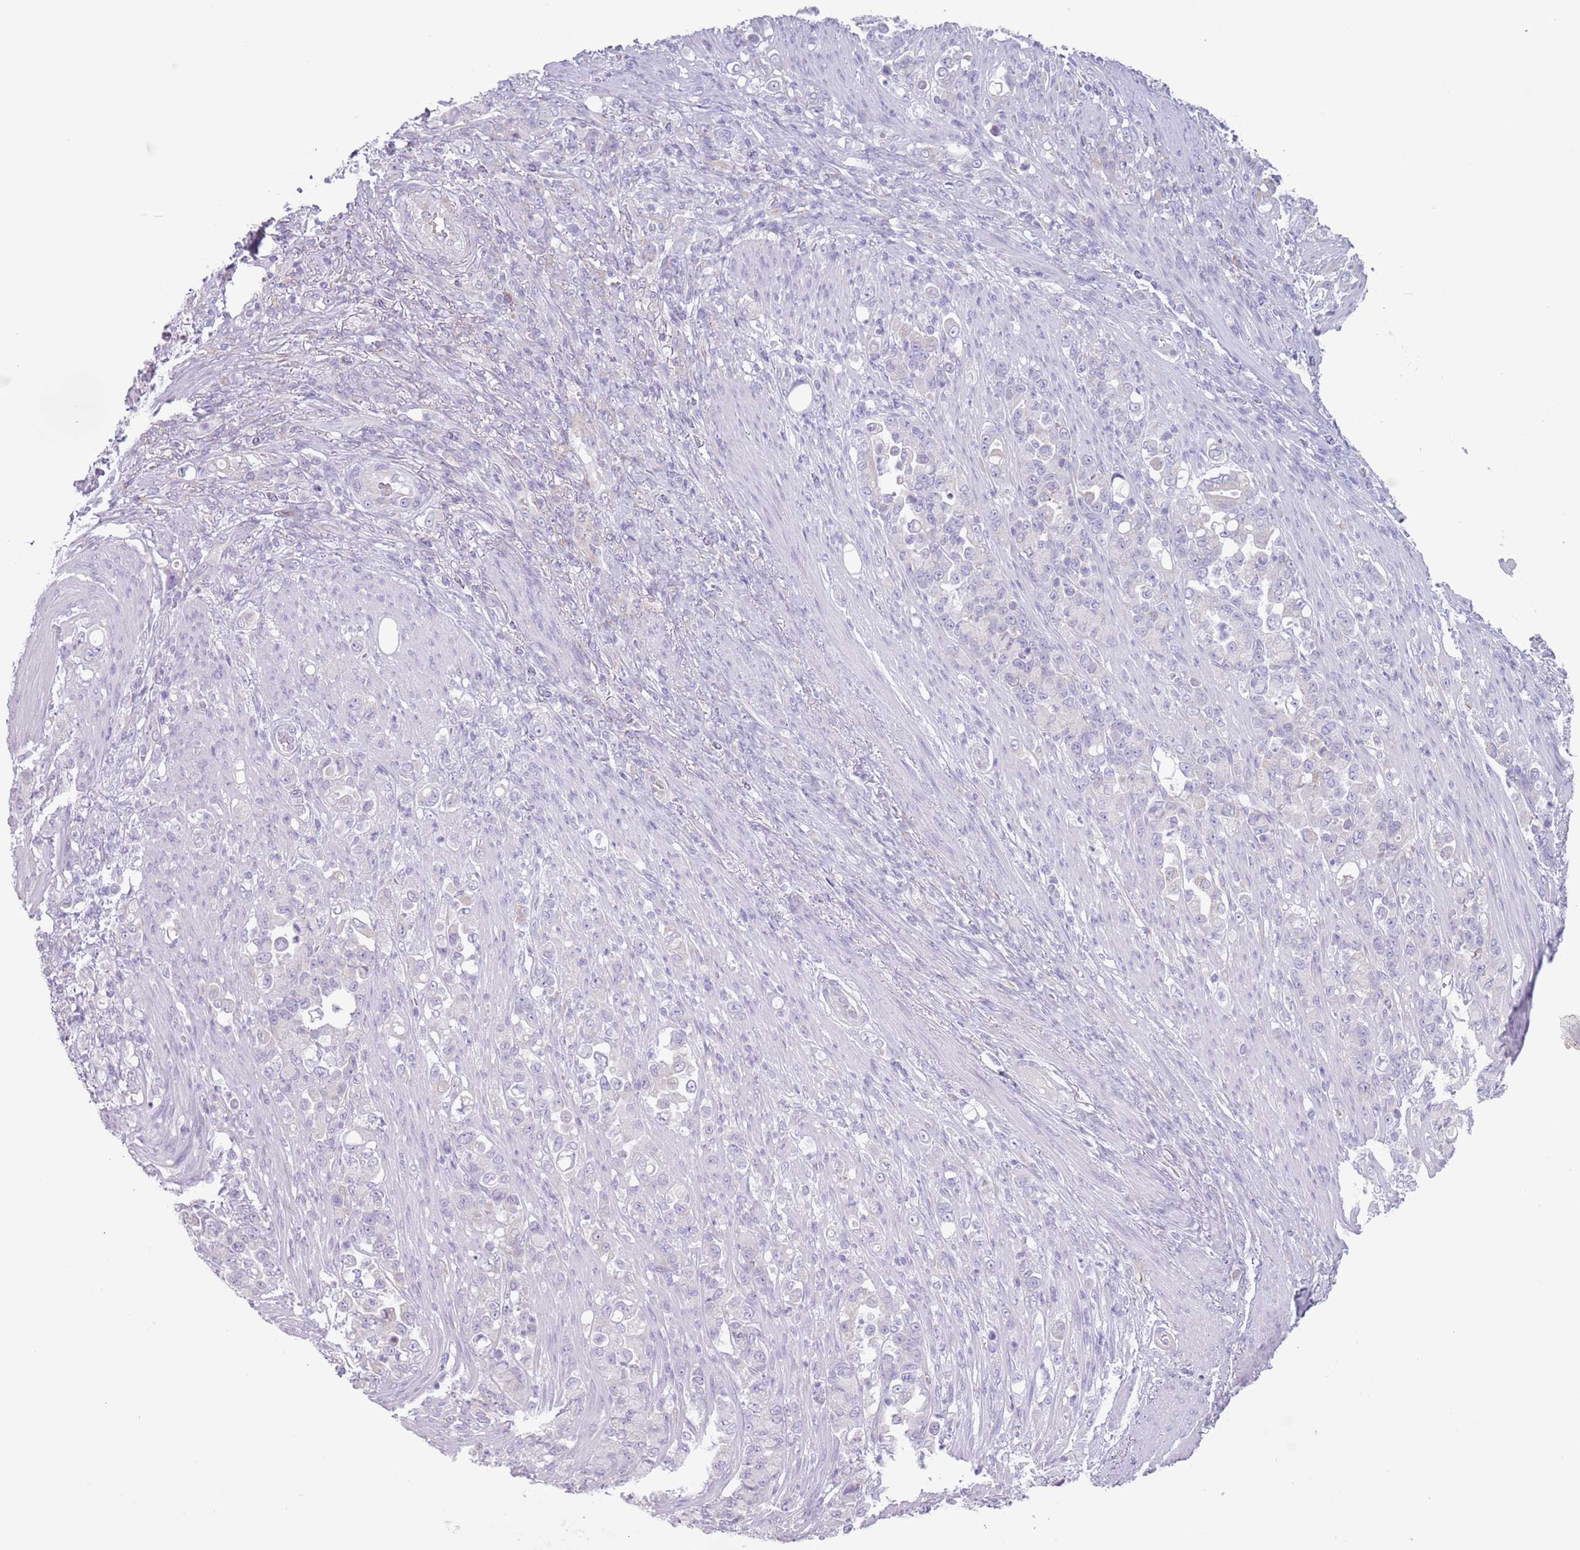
{"staining": {"intensity": "negative", "quantity": "none", "location": "none"}, "tissue": "stomach cancer", "cell_type": "Tumor cells", "image_type": "cancer", "snomed": [{"axis": "morphology", "description": "Normal tissue, NOS"}, {"axis": "morphology", "description": "Adenocarcinoma, NOS"}, {"axis": "topography", "description": "Stomach"}], "caption": "The histopathology image displays no significant staining in tumor cells of stomach adenocarcinoma.", "gene": "HYOU1", "patient": {"sex": "female", "age": 79}}